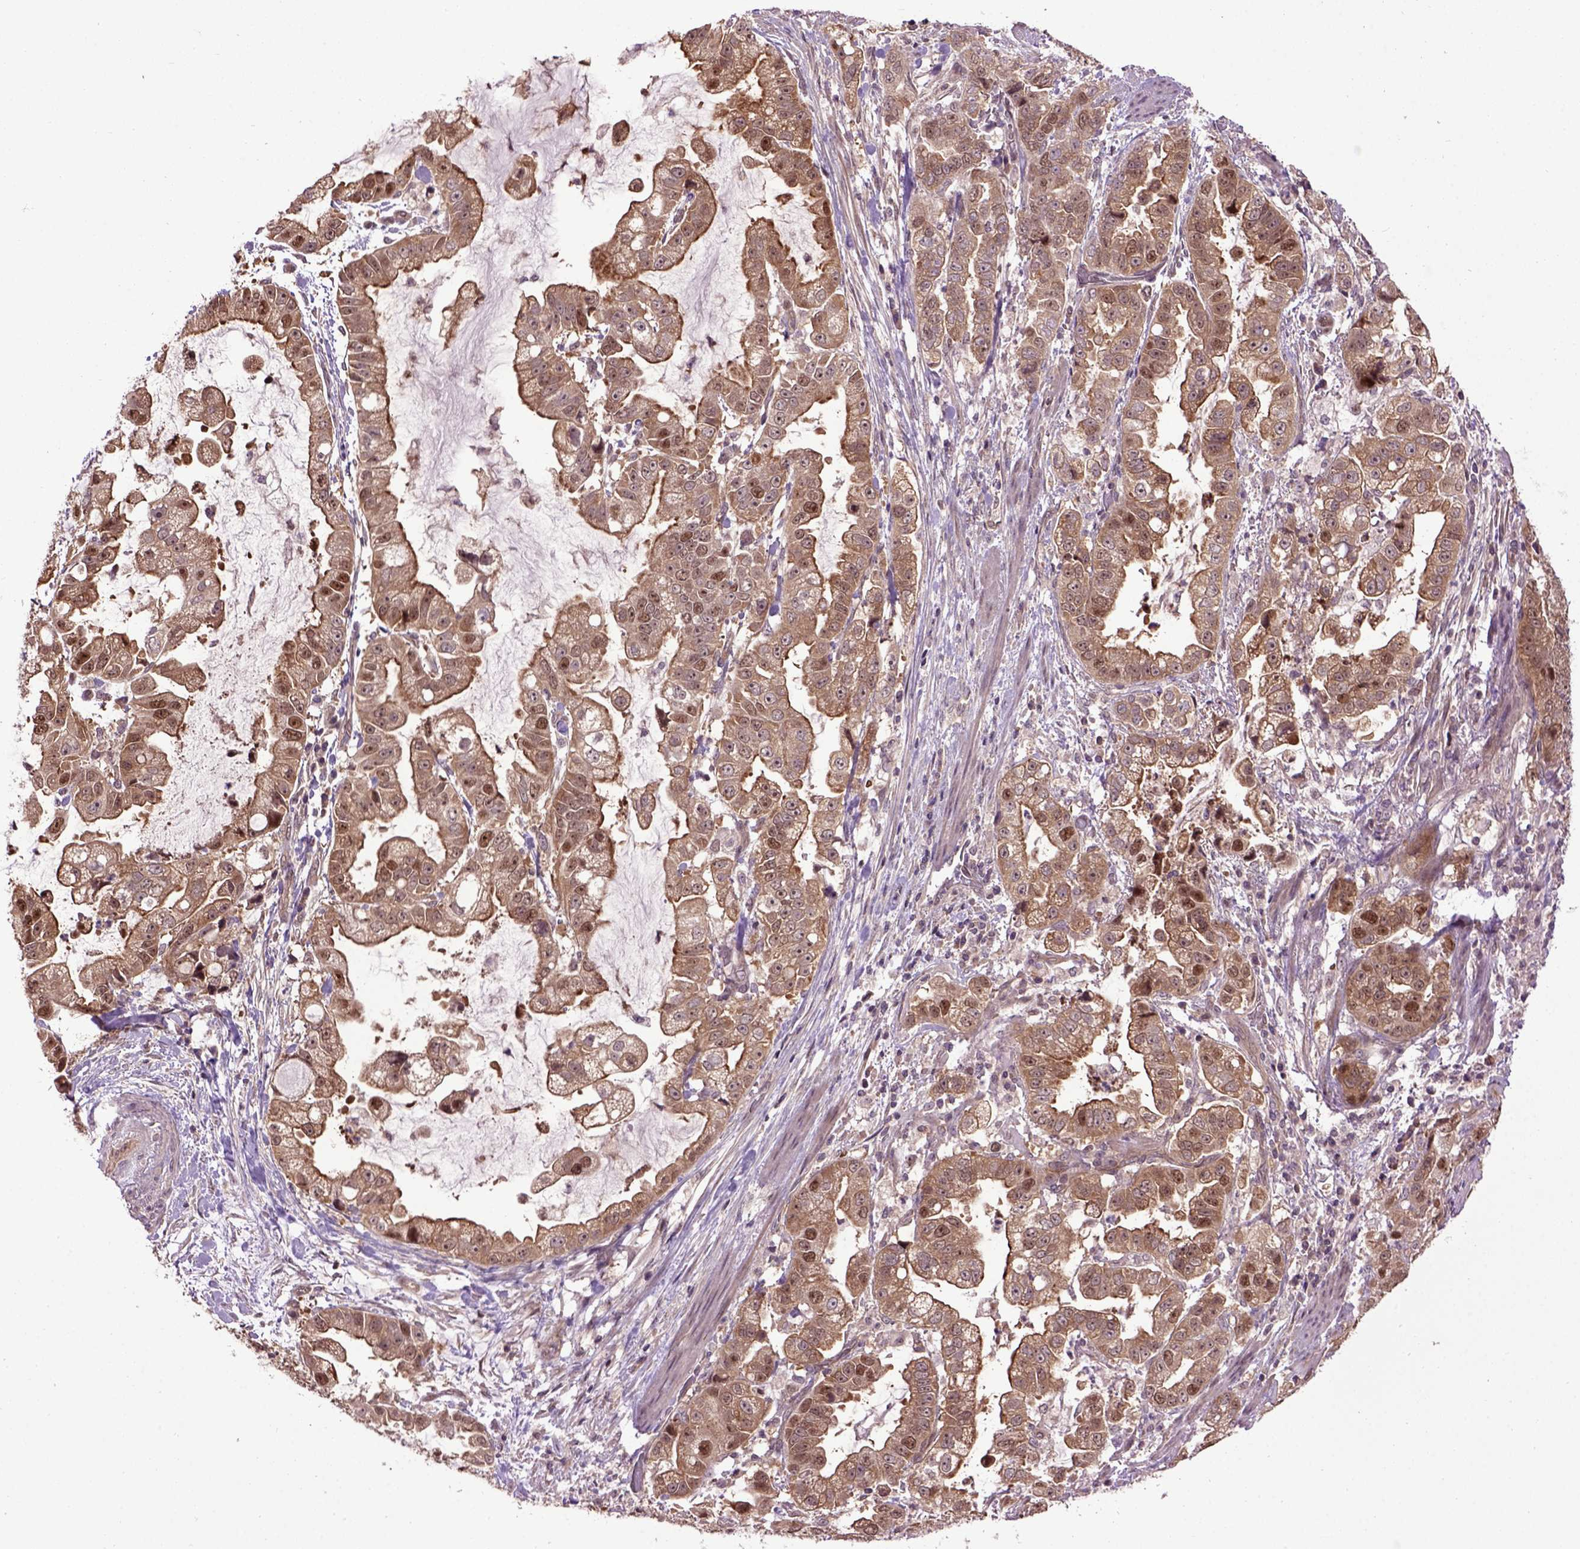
{"staining": {"intensity": "moderate", "quantity": ">75%", "location": "cytoplasmic/membranous,nuclear"}, "tissue": "stomach cancer", "cell_type": "Tumor cells", "image_type": "cancer", "snomed": [{"axis": "morphology", "description": "Adenocarcinoma, NOS"}, {"axis": "topography", "description": "Stomach"}], "caption": "Human stomach adenocarcinoma stained with a brown dye displays moderate cytoplasmic/membranous and nuclear positive staining in approximately >75% of tumor cells.", "gene": "WDR48", "patient": {"sex": "male", "age": 59}}